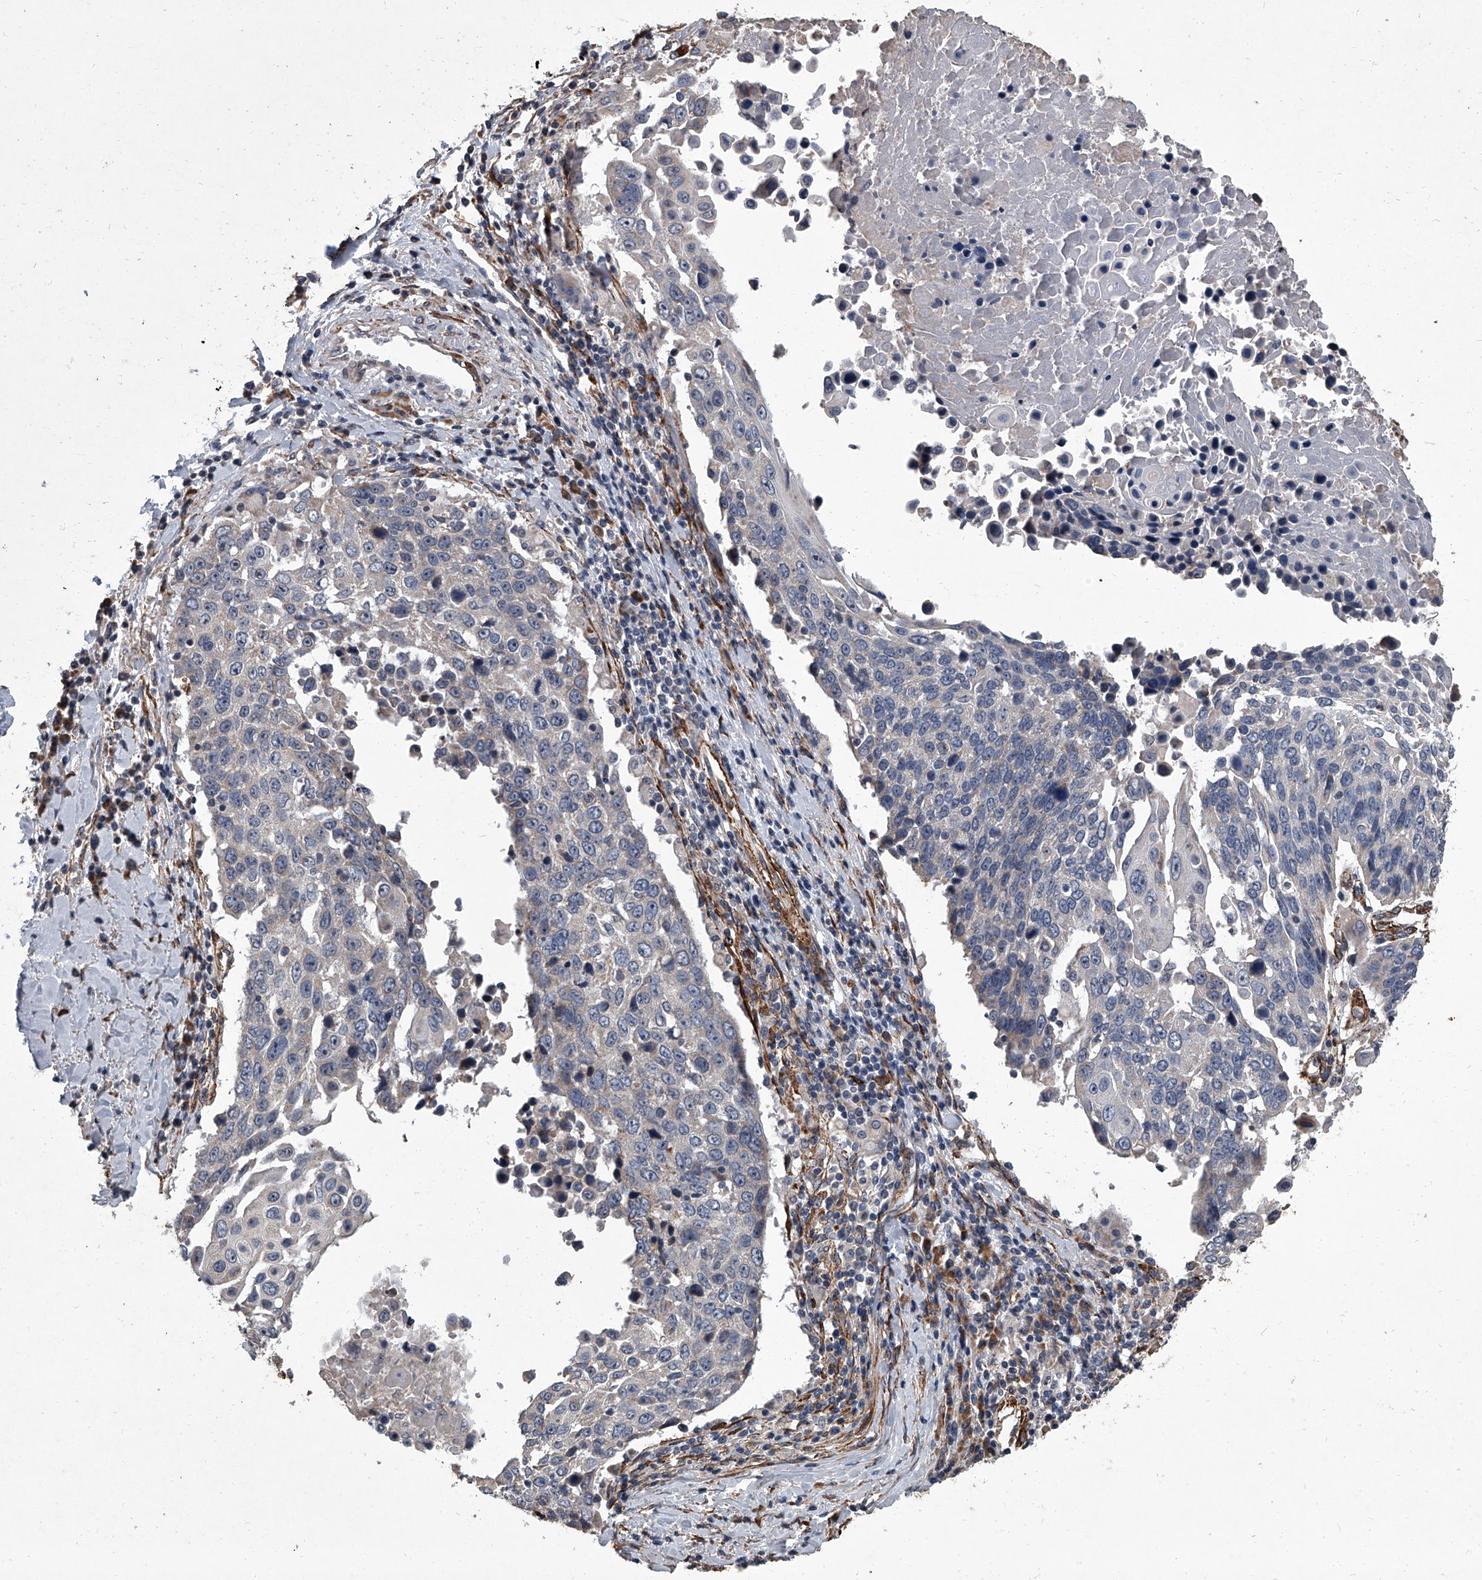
{"staining": {"intensity": "negative", "quantity": "none", "location": "none"}, "tissue": "lung cancer", "cell_type": "Tumor cells", "image_type": "cancer", "snomed": [{"axis": "morphology", "description": "Squamous cell carcinoma, NOS"}, {"axis": "topography", "description": "Lung"}], "caption": "High power microscopy image of an immunohistochemistry histopathology image of lung cancer (squamous cell carcinoma), revealing no significant expression in tumor cells.", "gene": "SIRT4", "patient": {"sex": "male", "age": 66}}